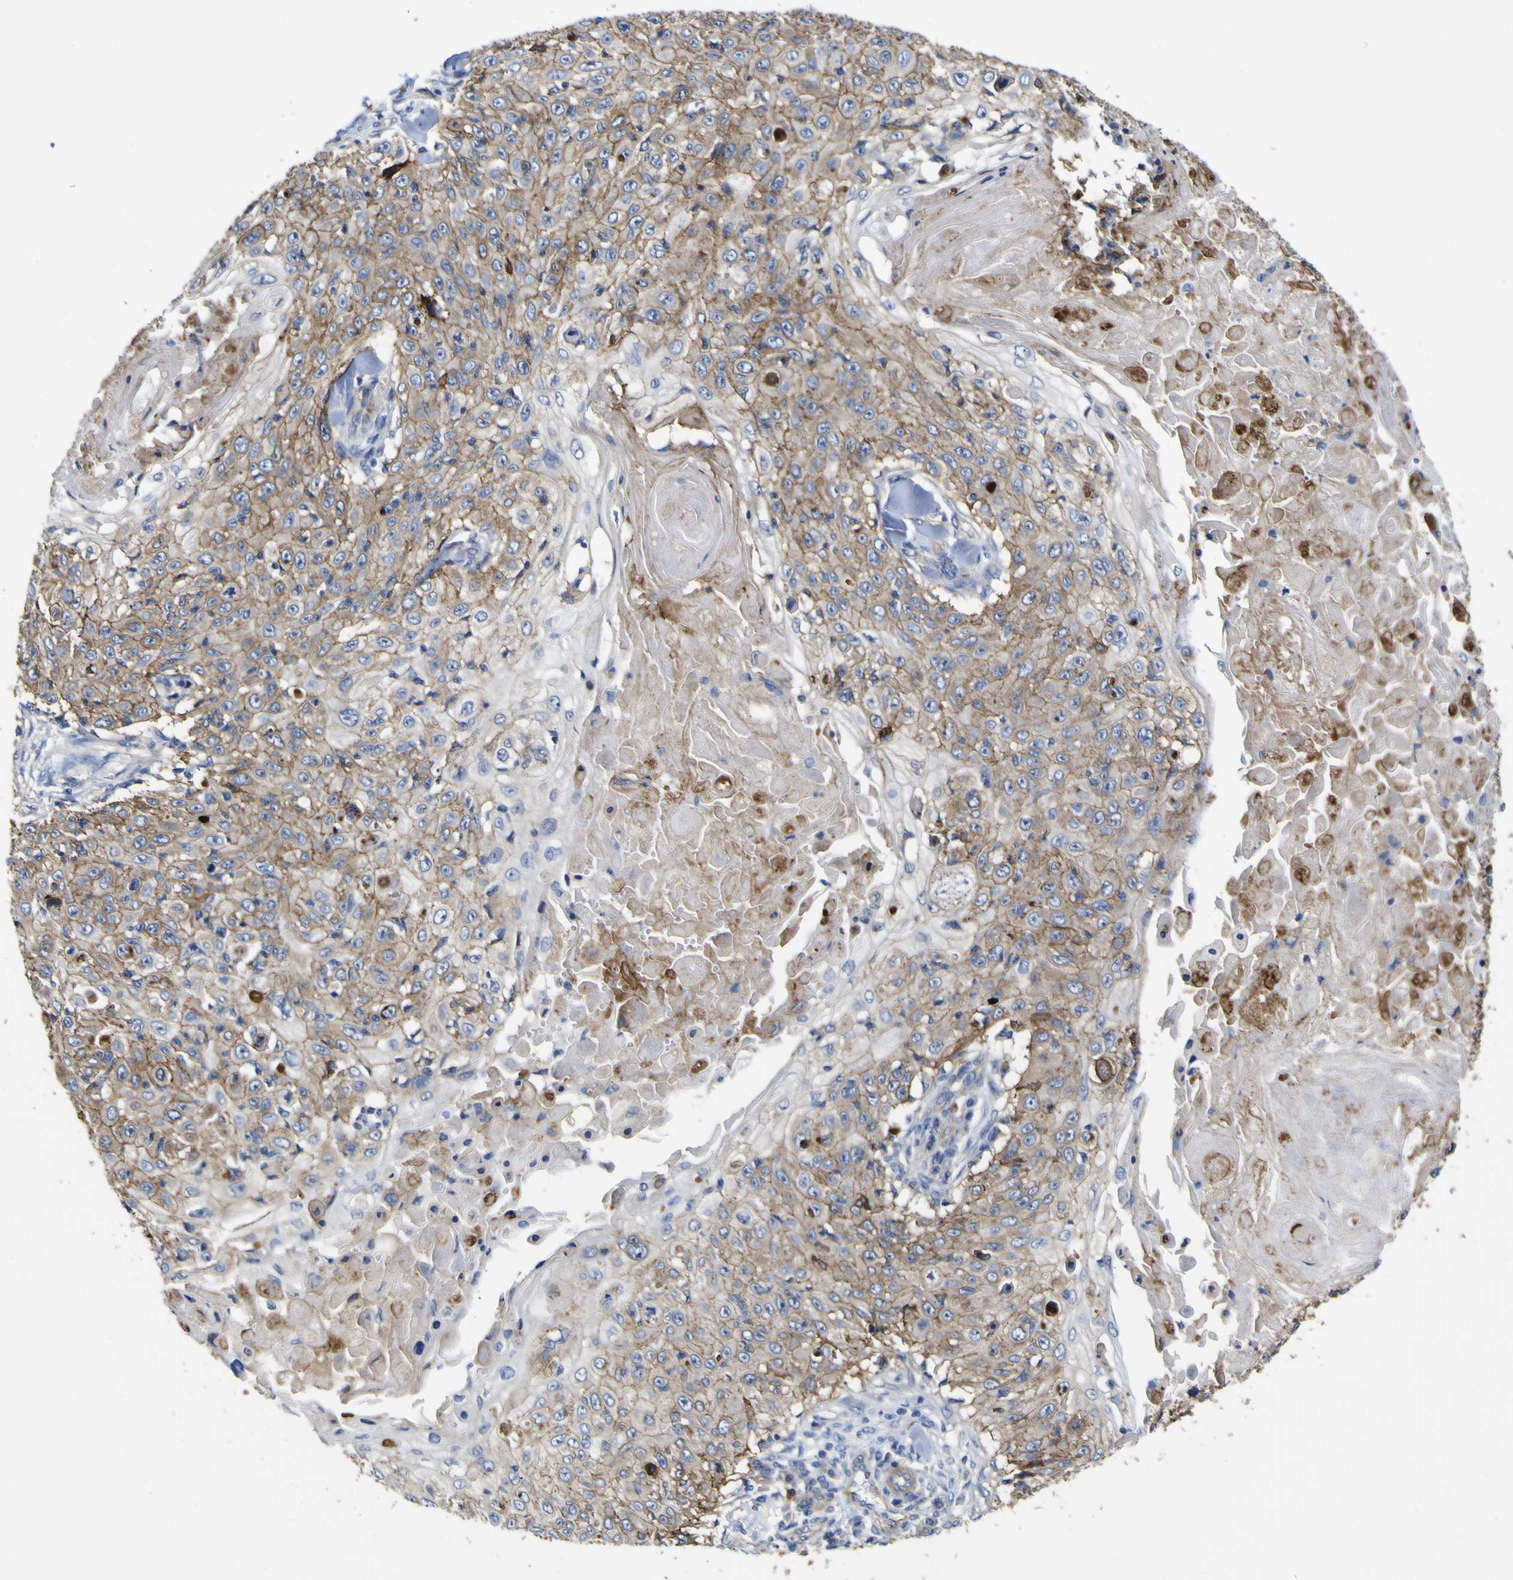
{"staining": {"intensity": "moderate", "quantity": ">75%", "location": "cytoplasmic/membranous"}, "tissue": "skin cancer", "cell_type": "Tumor cells", "image_type": "cancer", "snomed": [{"axis": "morphology", "description": "Squamous cell carcinoma, NOS"}, {"axis": "topography", "description": "Skin"}], "caption": "Skin cancer tissue exhibits moderate cytoplasmic/membranous expression in approximately >75% of tumor cells, visualized by immunohistochemistry.", "gene": "CD151", "patient": {"sex": "male", "age": 86}}